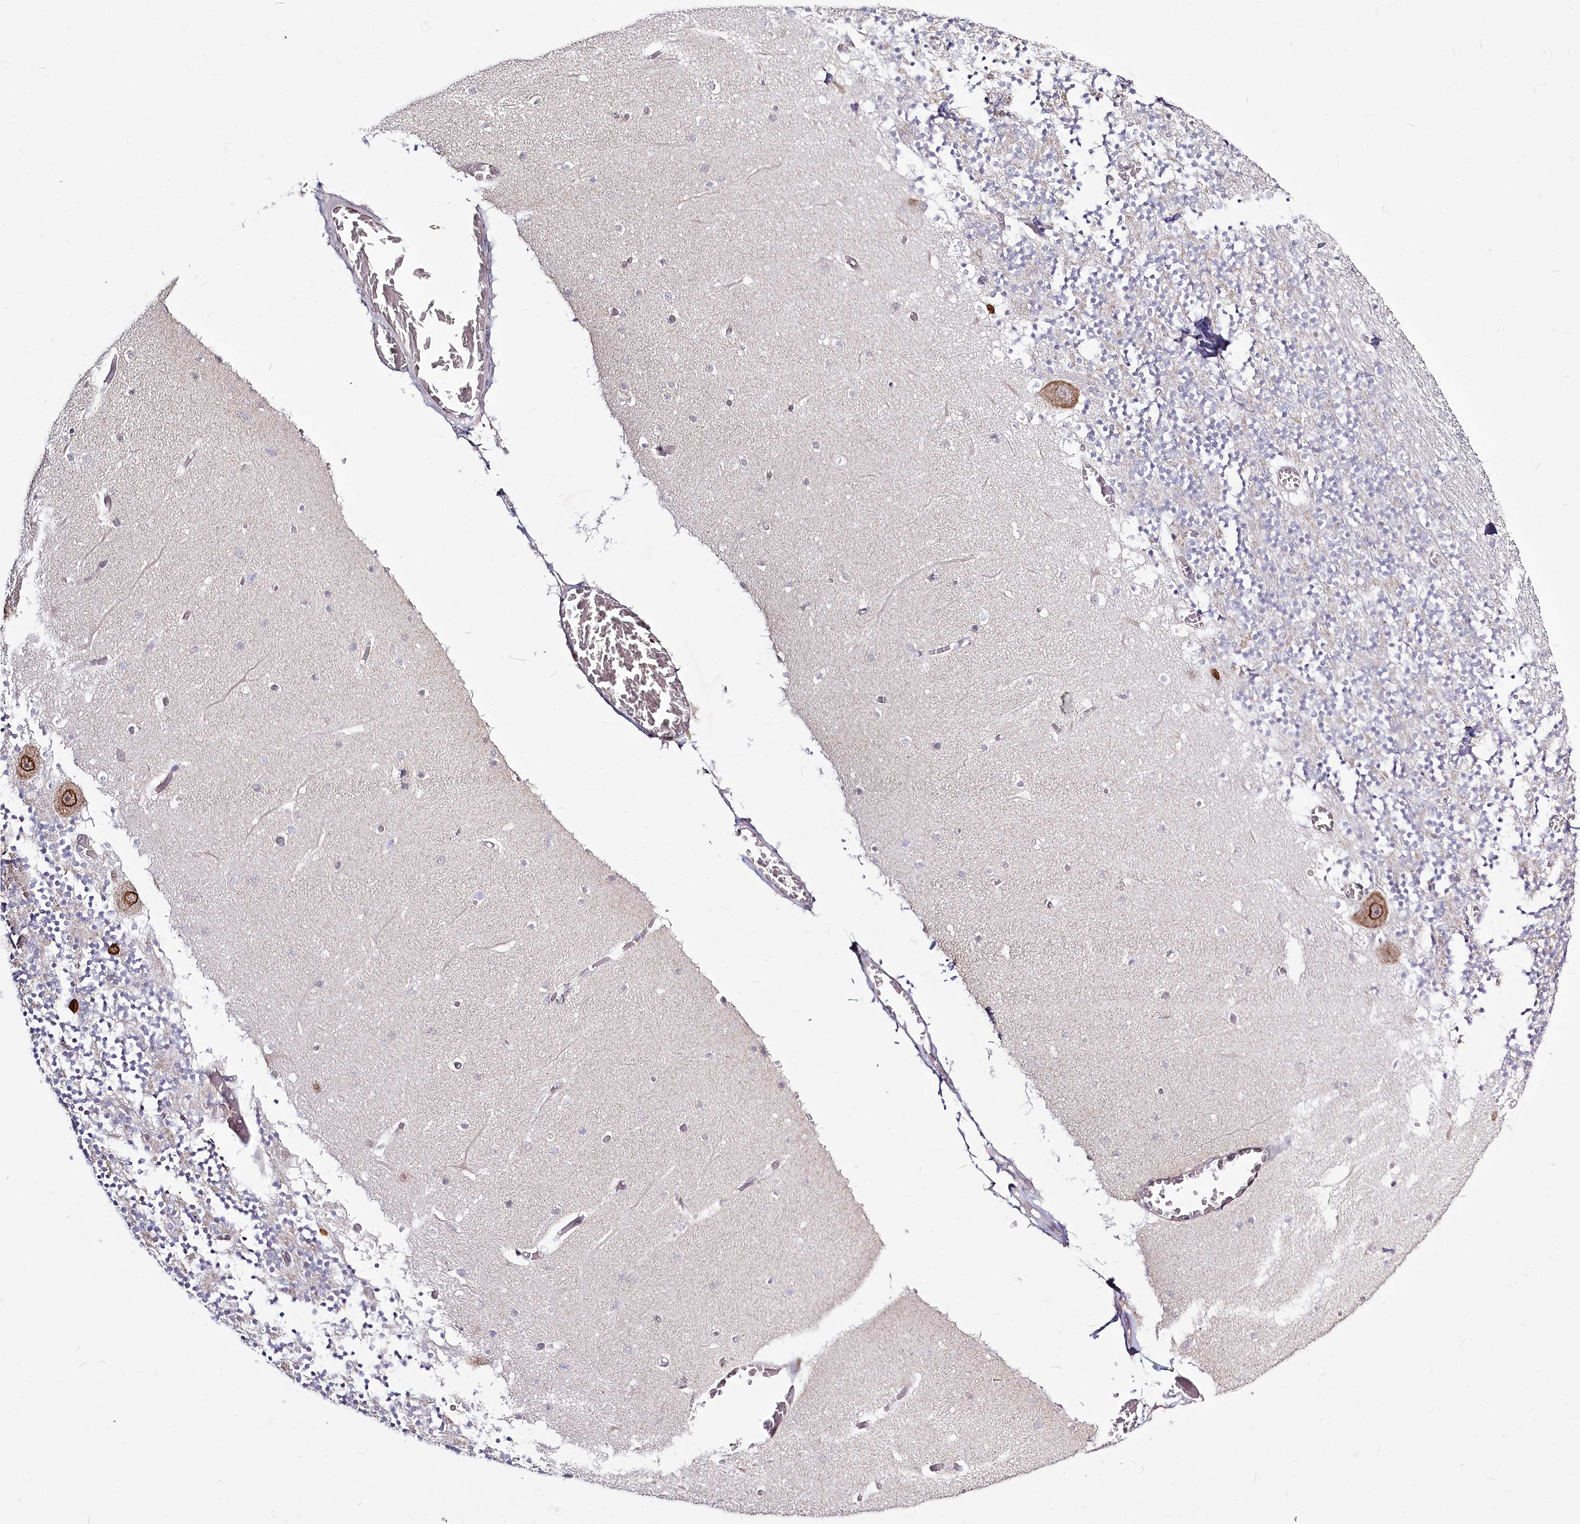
{"staining": {"intensity": "moderate", "quantity": "25%-75%", "location": "nuclear"}, "tissue": "cerebellum", "cell_type": "Cells in granular layer", "image_type": "normal", "snomed": [{"axis": "morphology", "description": "Normal tissue, NOS"}, {"axis": "topography", "description": "Cerebellum"}], "caption": "Immunohistochemical staining of normal human cerebellum exhibits moderate nuclear protein positivity in approximately 25%-75% of cells in granular layer. (brown staining indicates protein expression, while blue staining denotes nuclei).", "gene": "SPINK13", "patient": {"sex": "female", "age": 28}}